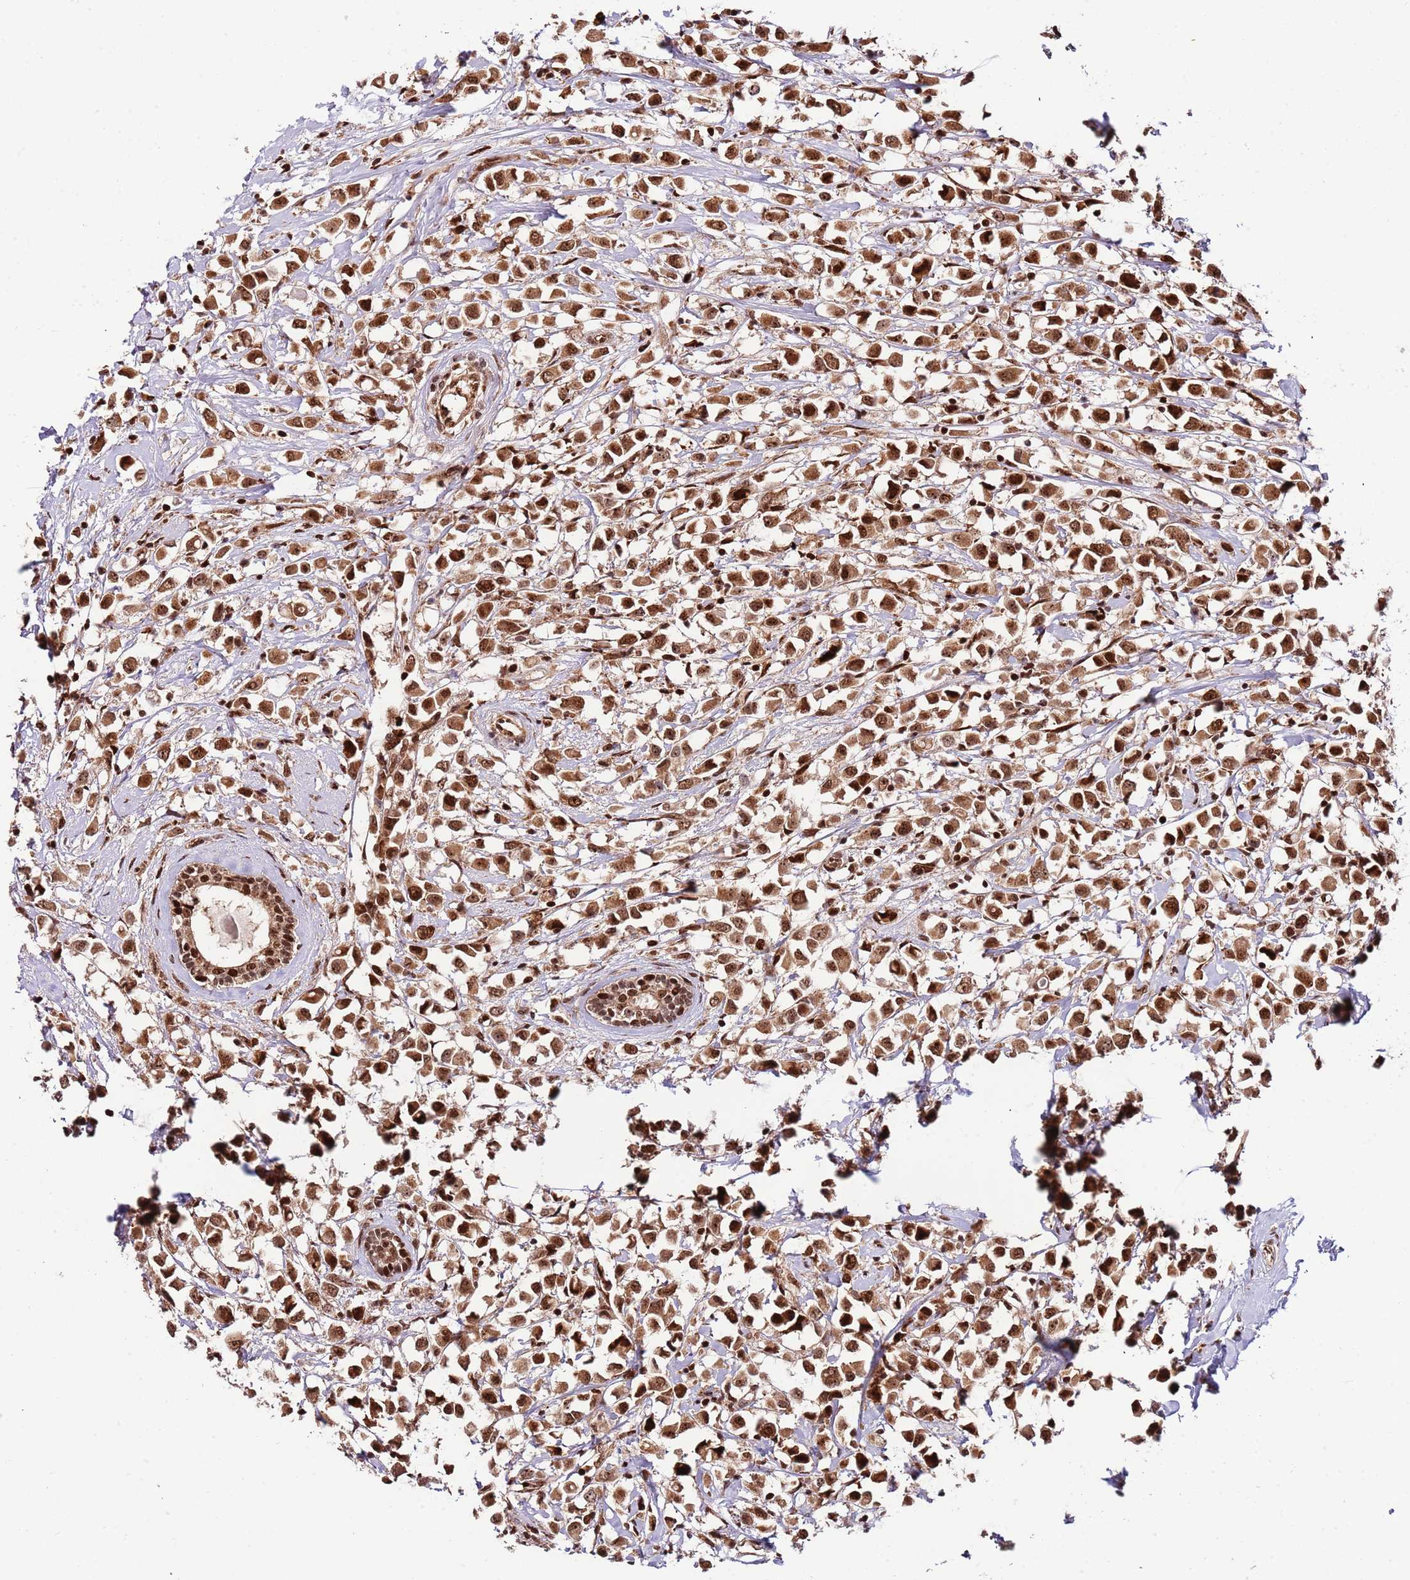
{"staining": {"intensity": "strong", "quantity": ">75%", "location": "cytoplasmic/membranous,nuclear"}, "tissue": "breast cancer", "cell_type": "Tumor cells", "image_type": "cancer", "snomed": [{"axis": "morphology", "description": "Duct carcinoma"}, {"axis": "topography", "description": "Breast"}], "caption": "Breast cancer (infiltrating ductal carcinoma) tissue demonstrates strong cytoplasmic/membranous and nuclear positivity in about >75% of tumor cells, visualized by immunohistochemistry.", "gene": "RIF1", "patient": {"sex": "female", "age": 61}}